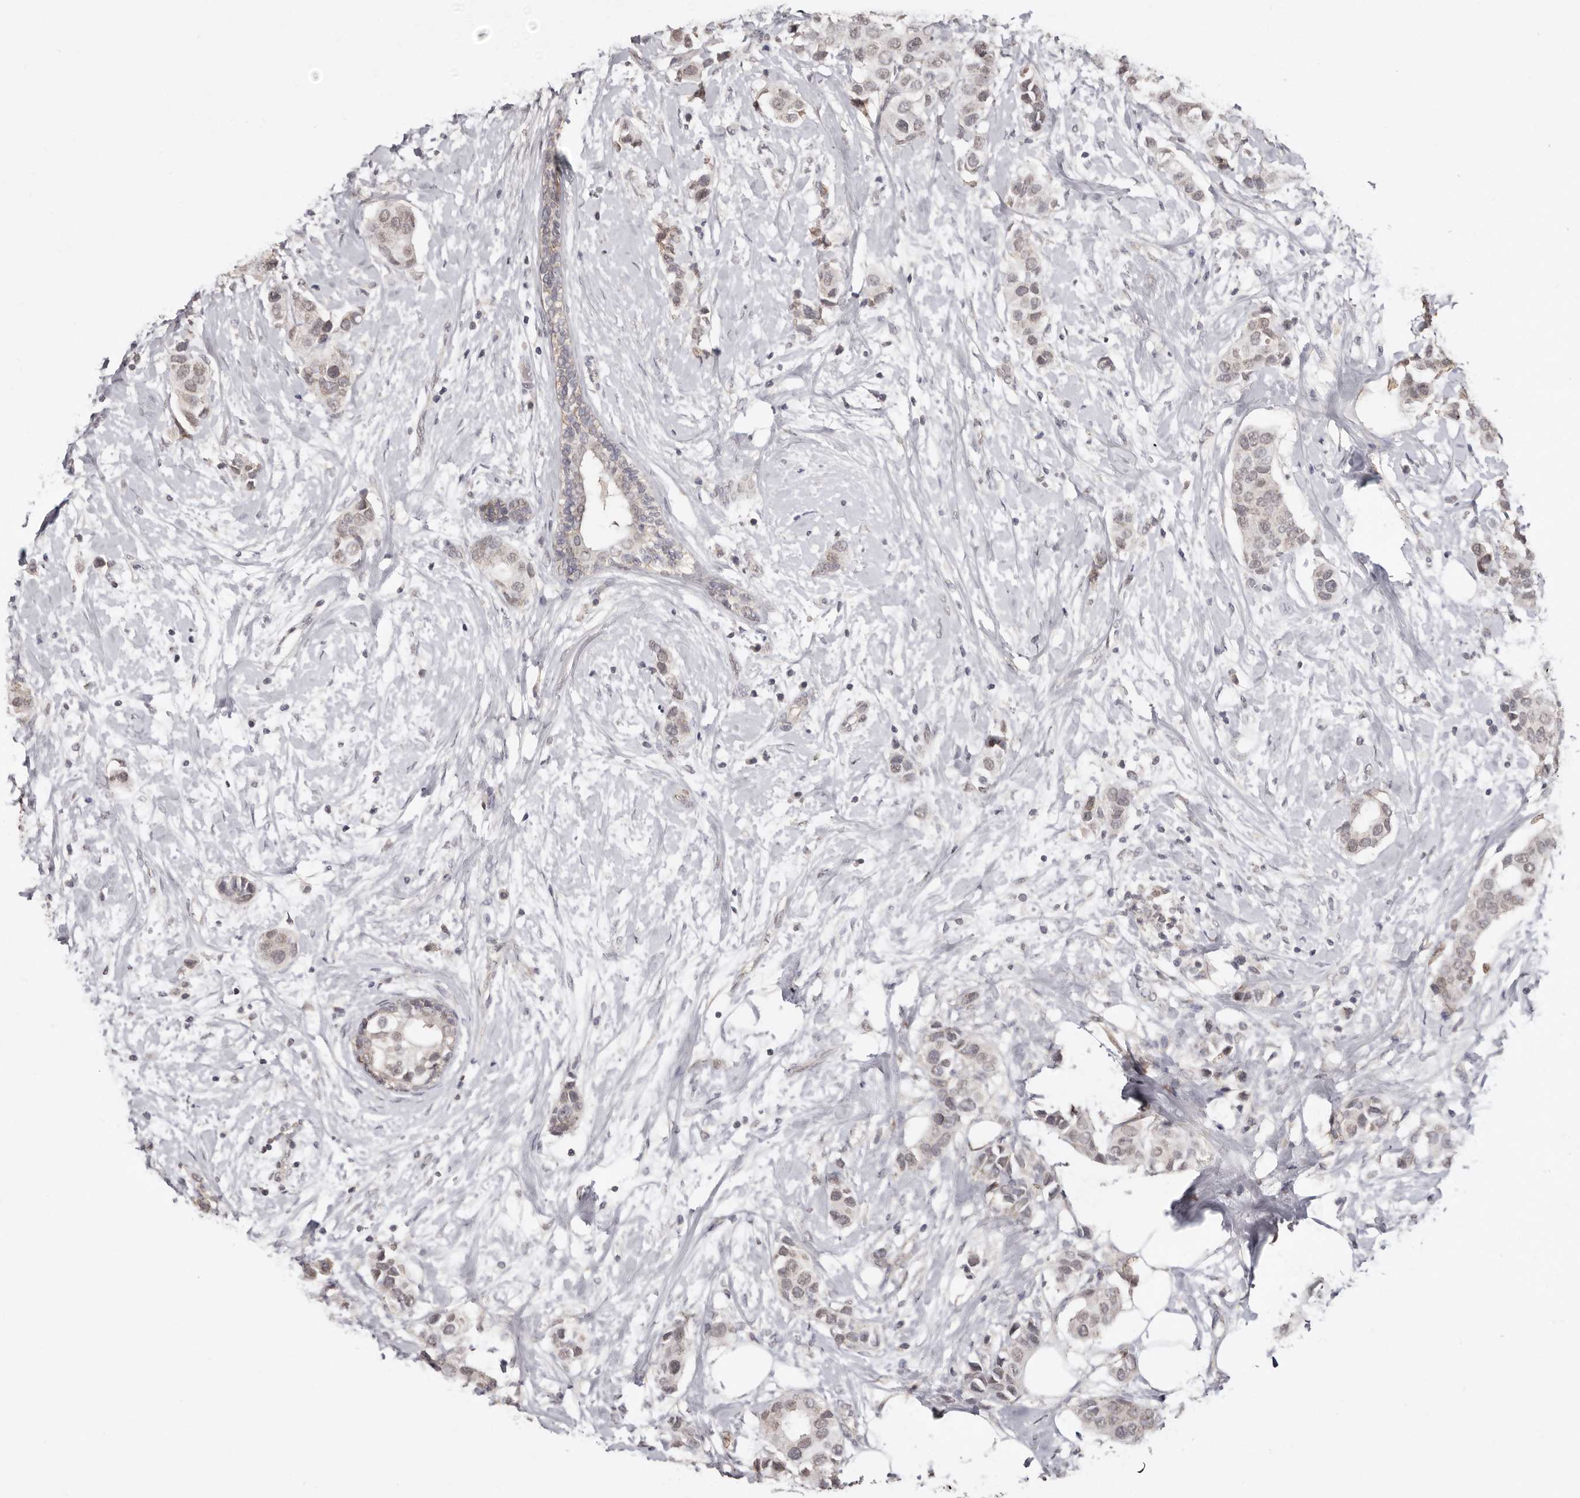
{"staining": {"intensity": "weak", "quantity": "25%-75%", "location": "nuclear"}, "tissue": "breast cancer", "cell_type": "Tumor cells", "image_type": "cancer", "snomed": [{"axis": "morphology", "description": "Normal tissue, NOS"}, {"axis": "morphology", "description": "Duct carcinoma"}, {"axis": "topography", "description": "Breast"}], "caption": "This micrograph shows immunohistochemistry staining of breast cancer (invasive ductal carcinoma), with low weak nuclear expression in approximately 25%-75% of tumor cells.", "gene": "LINGO2", "patient": {"sex": "female", "age": 39}}